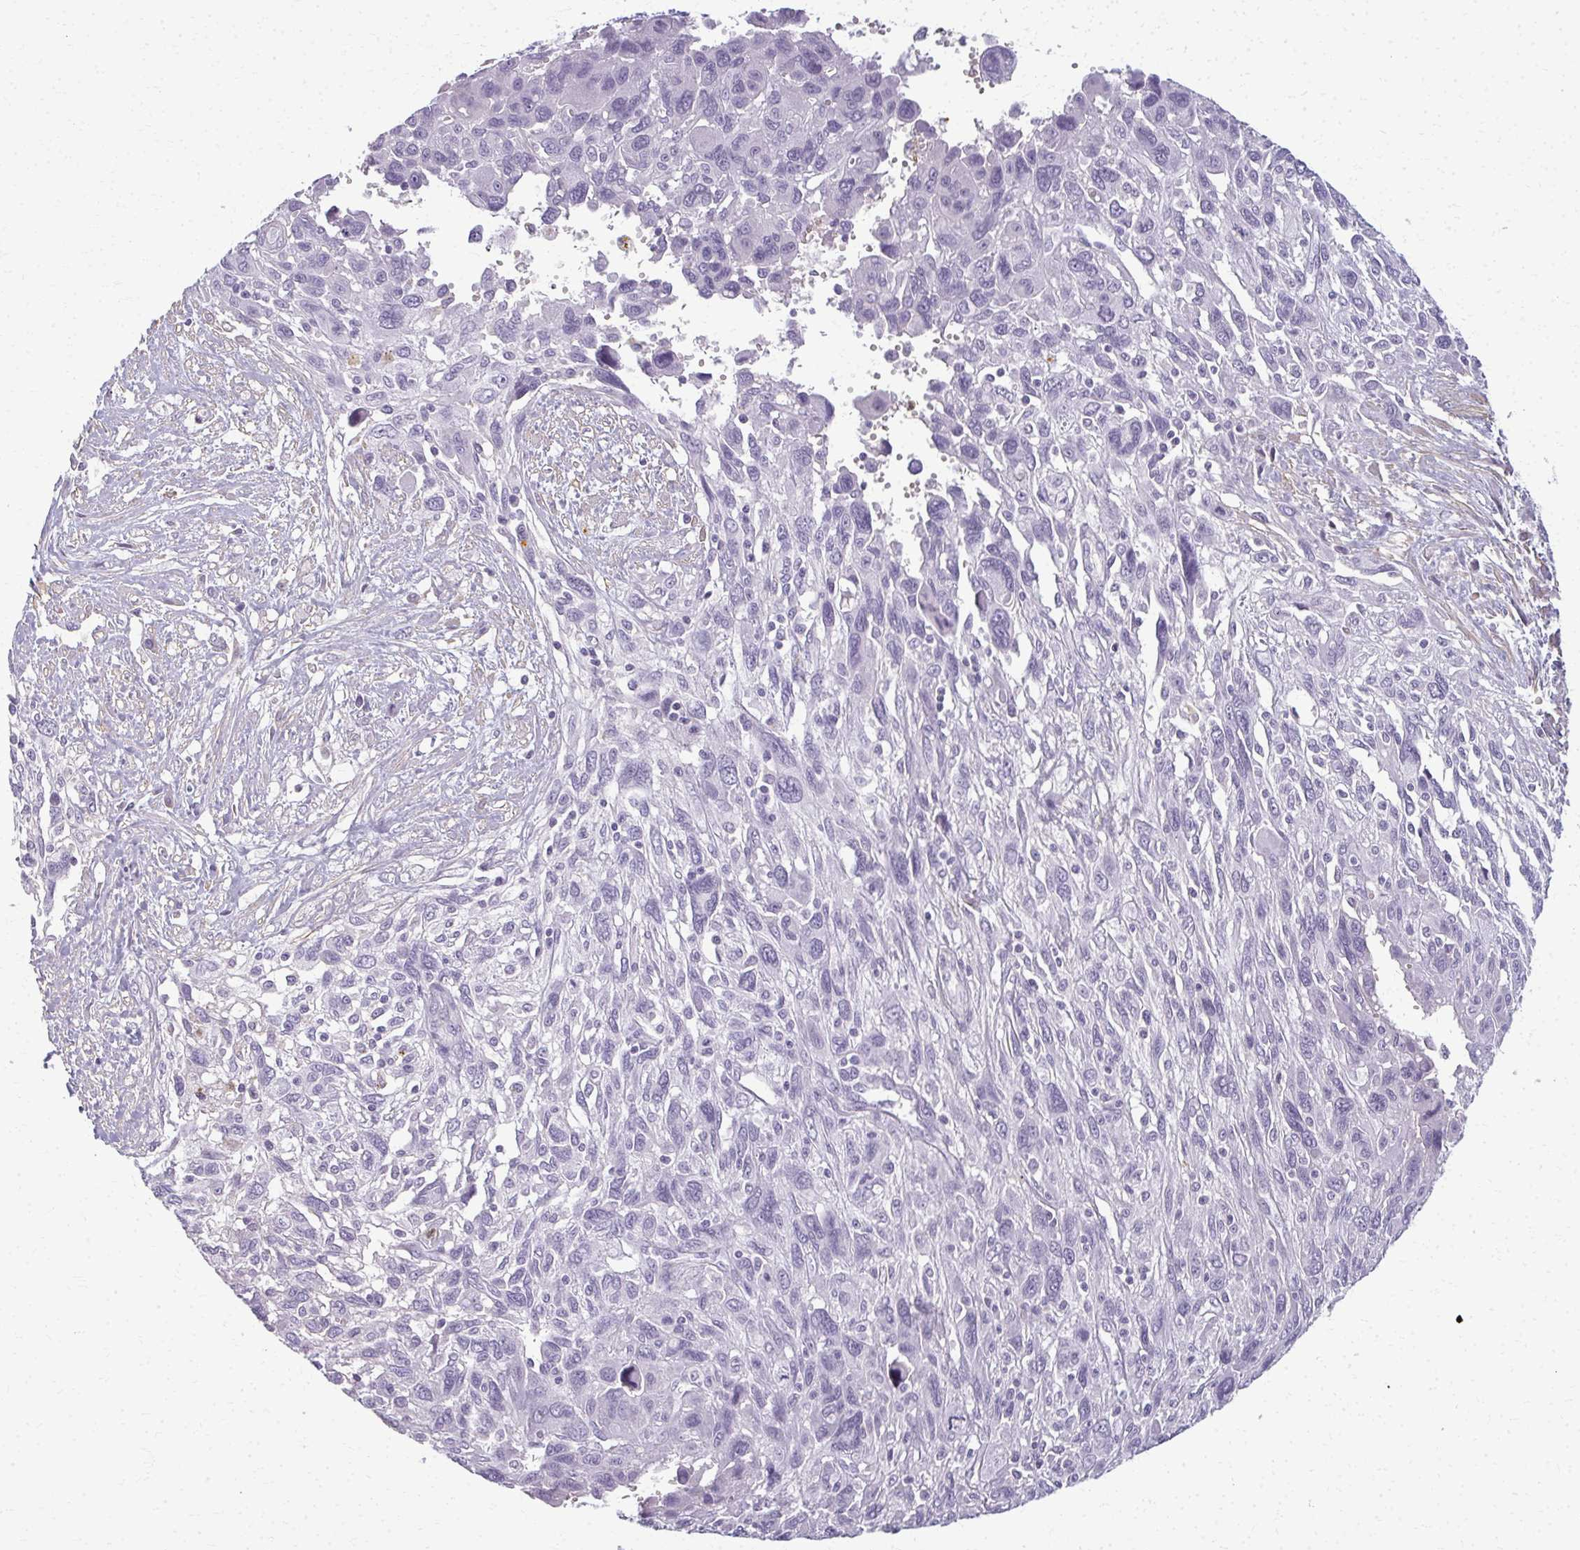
{"staining": {"intensity": "negative", "quantity": "none", "location": "none"}, "tissue": "pancreatic cancer", "cell_type": "Tumor cells", "image_type": "cancer", "snomed": [{"axis": "morphology", "description": "Adenocarcinoma, NOS"}, {"axis": "topography", "description": "Pancreas"}], "caption": "This is a photomicrograph of immunohistochemistry (IHC) staining of adenocarcinoma (pancreatic), which shows no expression in tumor cells.", "gene": "CA3", "patient": {"sex": "female", "age": 47}}